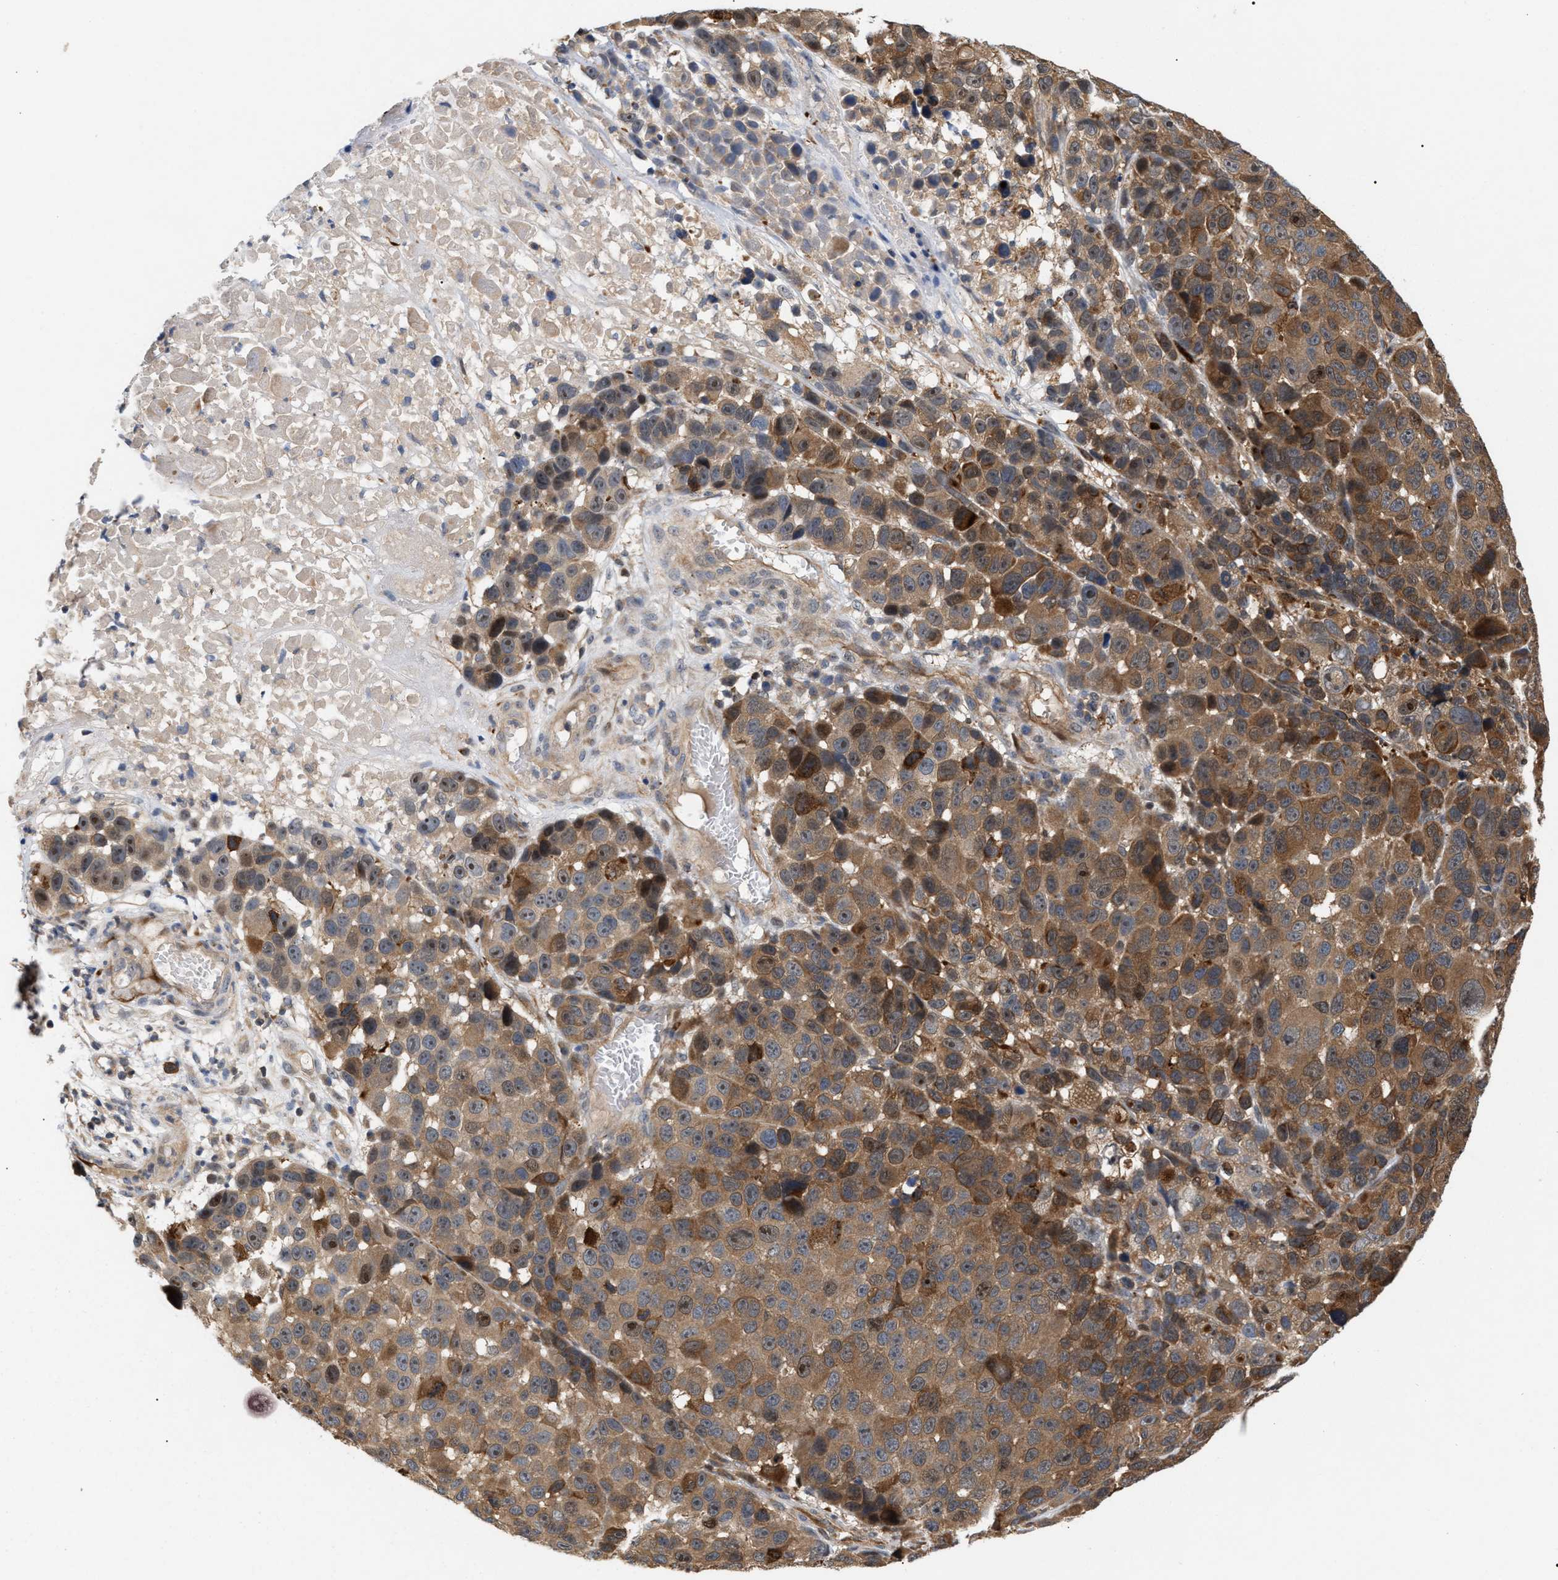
{"staining": {"intensity": "moderate", "quantity": ">75%", "location": "cytoplasmic/membranous"}, "tissue": "melanoma", "cell_type": "Tumor cells", "image_type": "cancer", "snomed": [{"axis": "morphology", "description": "Malignant melanoma, NOS"}, {"axis": "topography", "description": "Skin"}], "caption": "High-power microscopy captured an immunohistochemistry micrograph of melanoma, revealing moderate cytoplasmic/membranous staining in approximately >75% of tumor cells.", "gene": "GLOD4", "patient": {"sex": "male", "age": 53}}